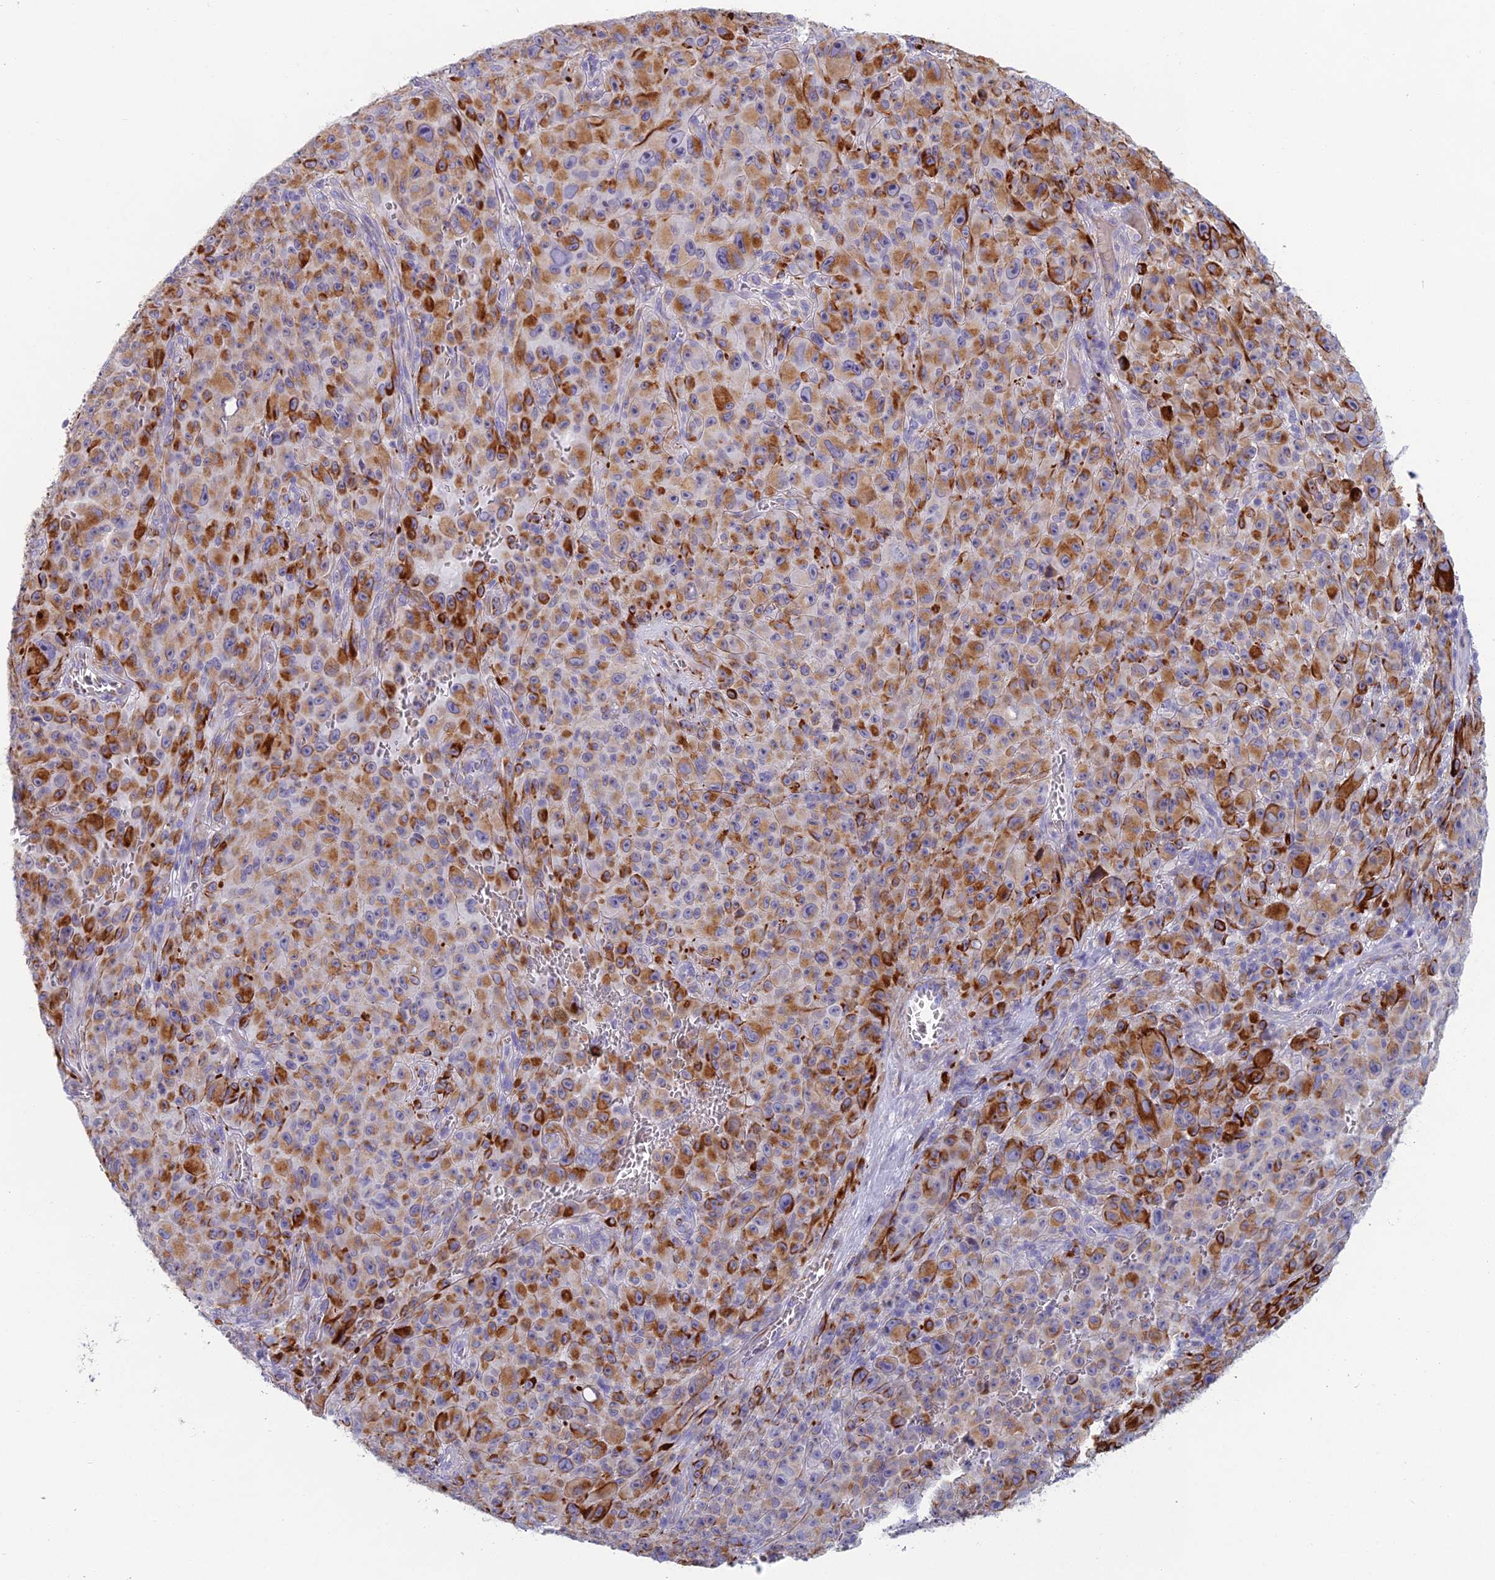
{"staining": {"intensity": "moderate", "quantity": ">75%", "location": "cytoplasmic/membranous"}, "tissue": "melanoma", "cell_type": "Tumor cells", "image_type": "cancer", "snomed": [{"axis": "morphology", "description": "Malignant melanoma, NOS"}, {"axis": "topography", "description": "Skin"}], "caption": "Immunohistochemistry image of human malignant melanoma stained for a protein (brown), which displays medium levels of moderate cytoplasmic/membranous positivity in about >75% of tumor cells.", "gene": "FERD3L", "patient": {"sex": "female", "age": 82}}